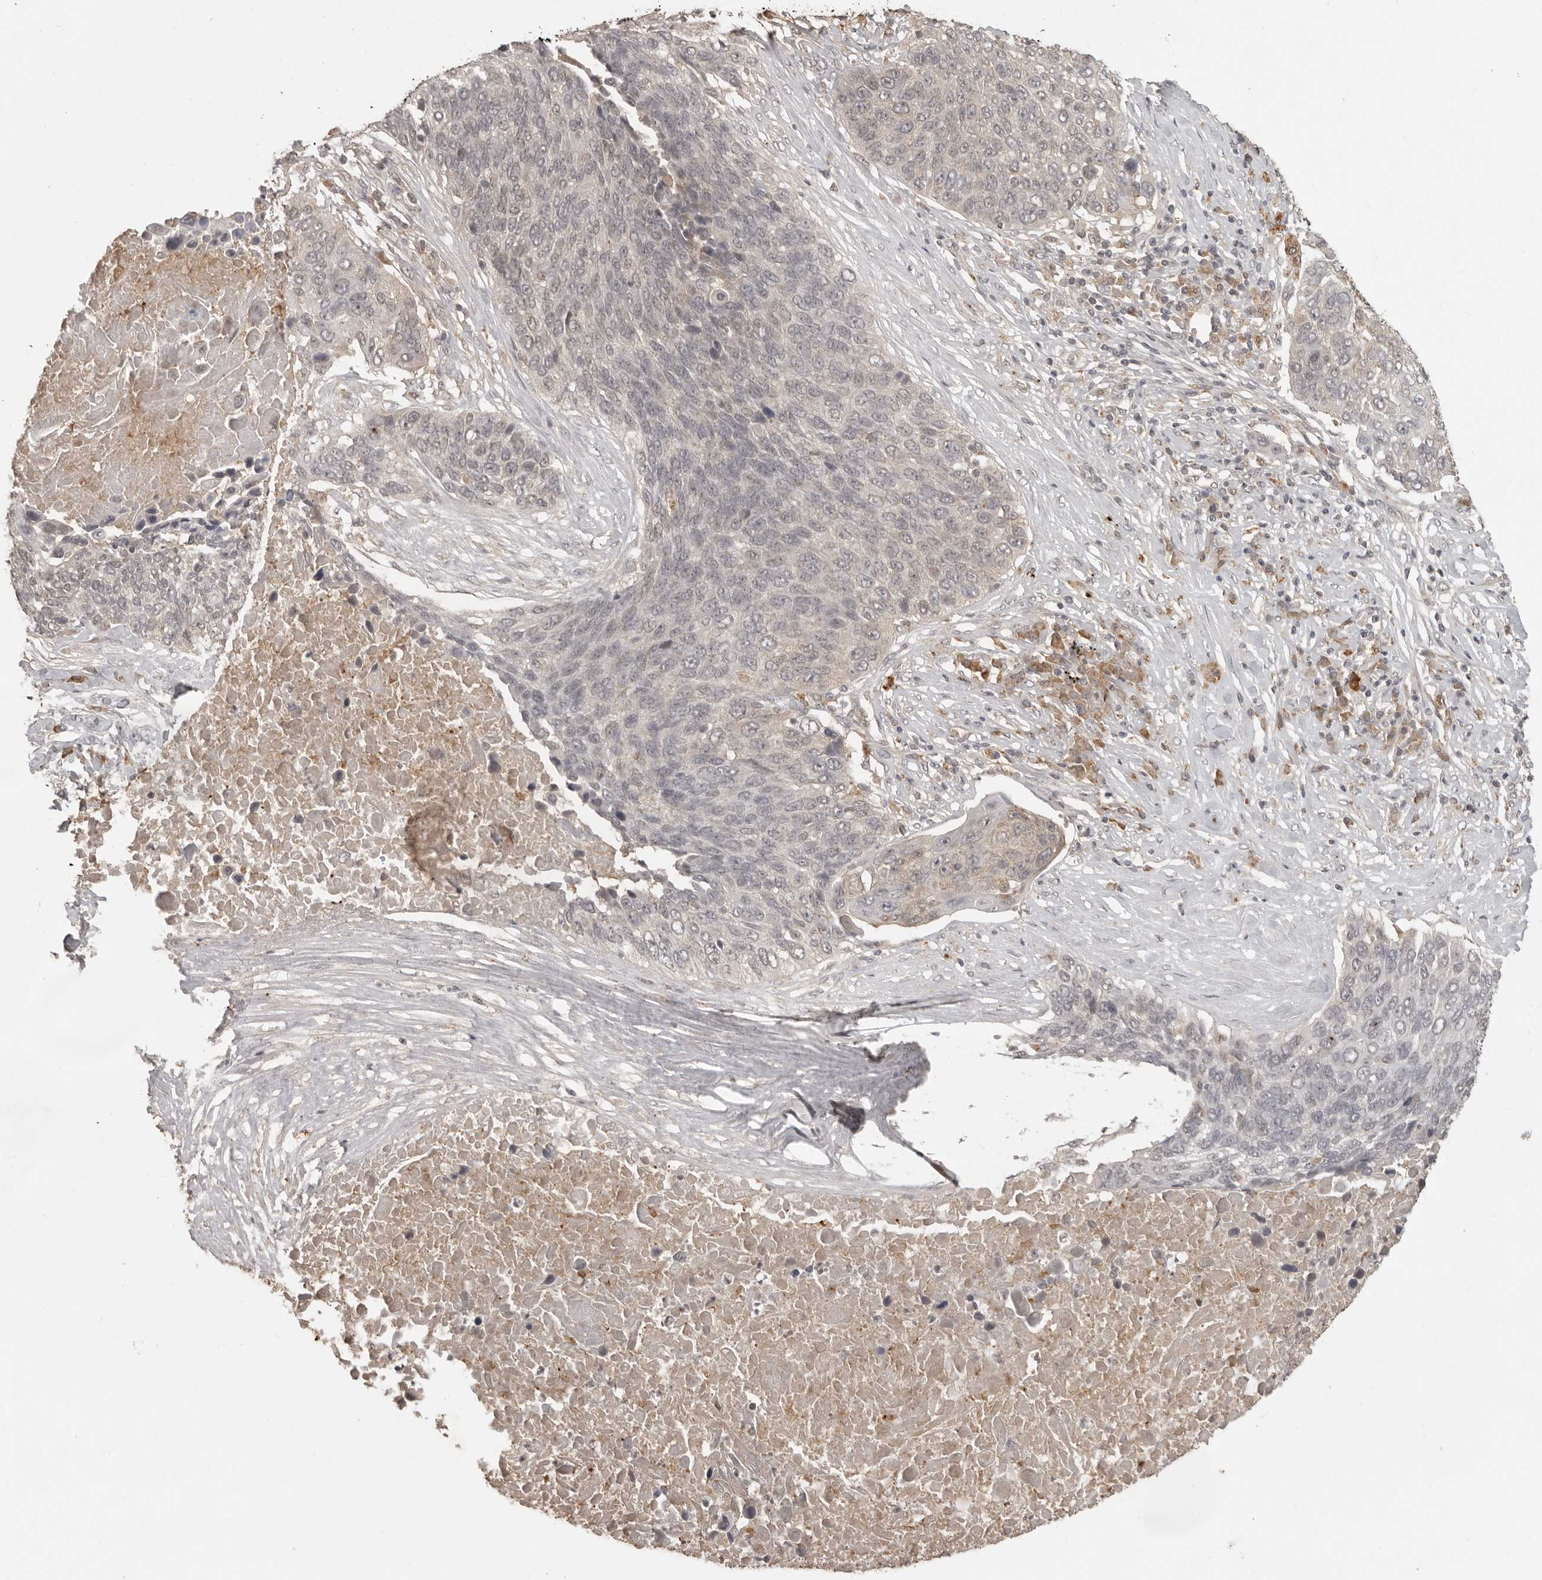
{"staining": {"intensity": "negative", "quantity": "none", "location": "none"}, "tissue": "lung cancer", "cell_type": "Tumor cells", "image_type": "cancer", "snomed": [{"axis": "morphology", "description": "Squamous cell carcinoma, NOS"}, {"axis": "topography", "description": "Lung"}], "caption": "Squamous cell carcinoma (lung) stained for a protein using immunohistochemistry exhibits no expression tumor cells.", "gene": "CTF1", "patient": {"sex": "male", "age": 66}}